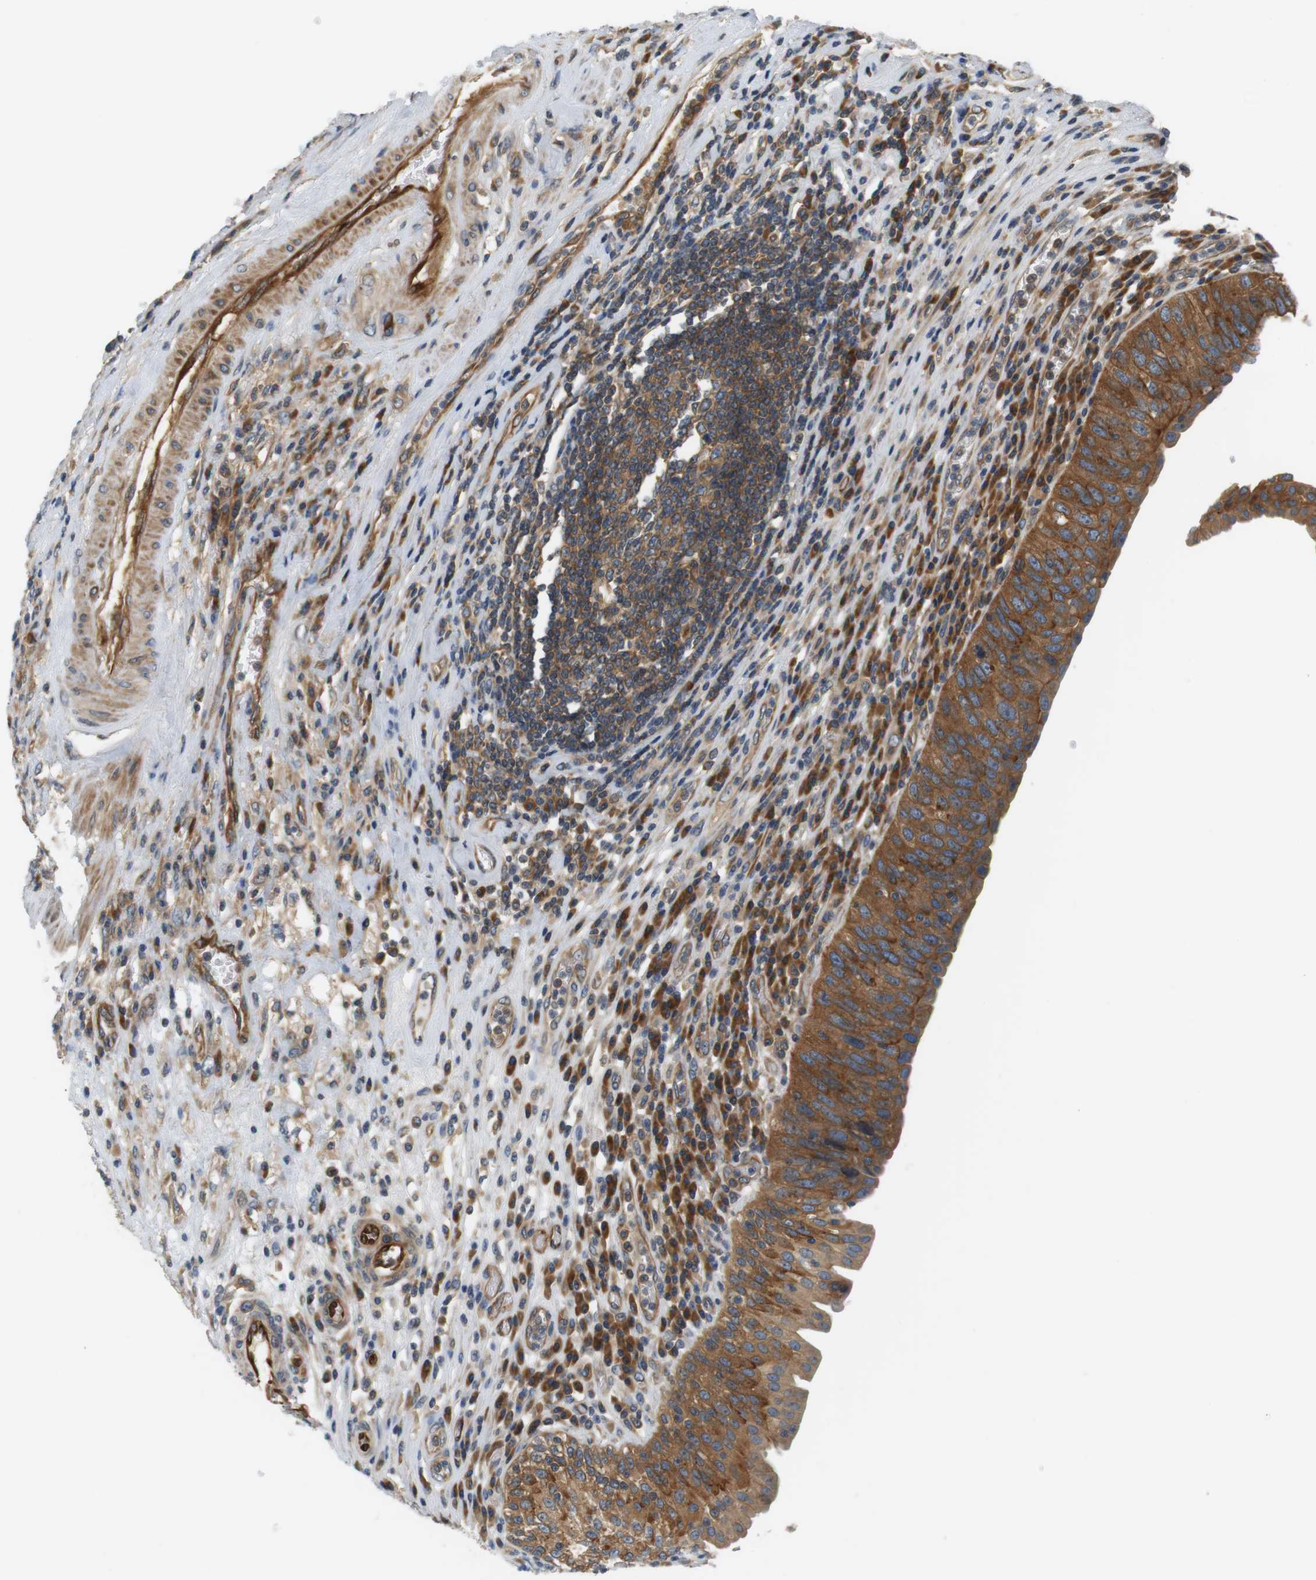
{"staining": {"intensity": "moderate", "quantity": ">75%", "location": "cytoplasmic/membranous"}, "tissue": "urothelial cancer", "cell_type": "Tumor cells", "image_type": "cancer", "snomed": [{"axis": "morphology", "description": "Urothelial carcinoma, High grade"}, {"axis": "topography", "description": "Urinary bladder"}], "caption": "Moderate cytoplasmic/membranous protein expression is identified in approximately >75% of tumor cells in high-grade urothelial carcinoma.", "gene": "SH3GLB1", "patient": {"sex": "female", "age": 80}}